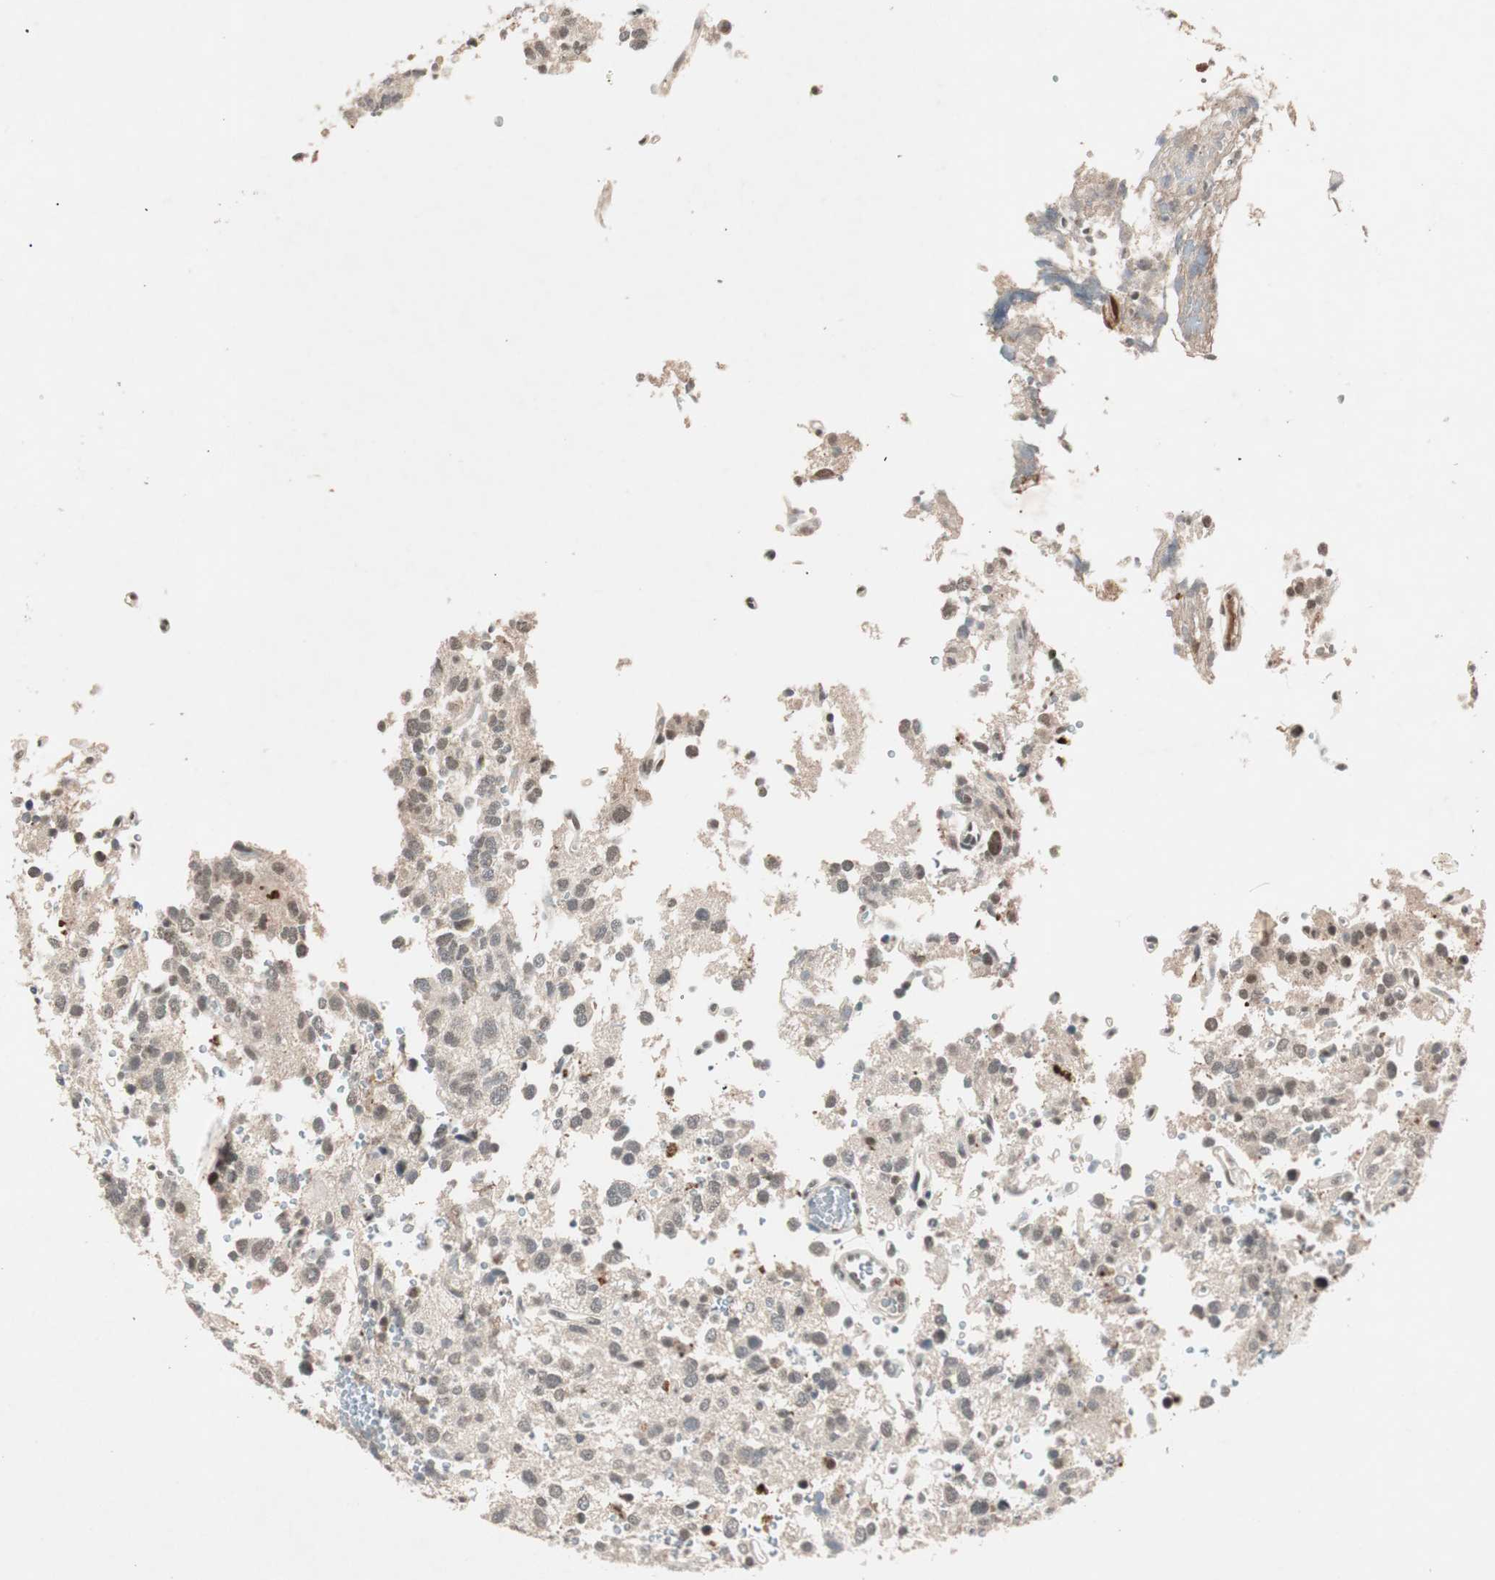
{"staining": {"intensity": "weak", "quantity": "<25%", "location": "nuclear"}, "tissue": "glioma", "cell_type": "Tumor cells", "image_type": "cancer", "snomed": [{"axis": "morphology", "description": "Glioma, malignant, High grade"}, {"axis": "topography", "description": "Brain"}], "caption": "A histopathology image of human glioma is negative for staining in tumor cells.", "gene": "NFRKB", "patient": {"sex": "male", "age": 47}}